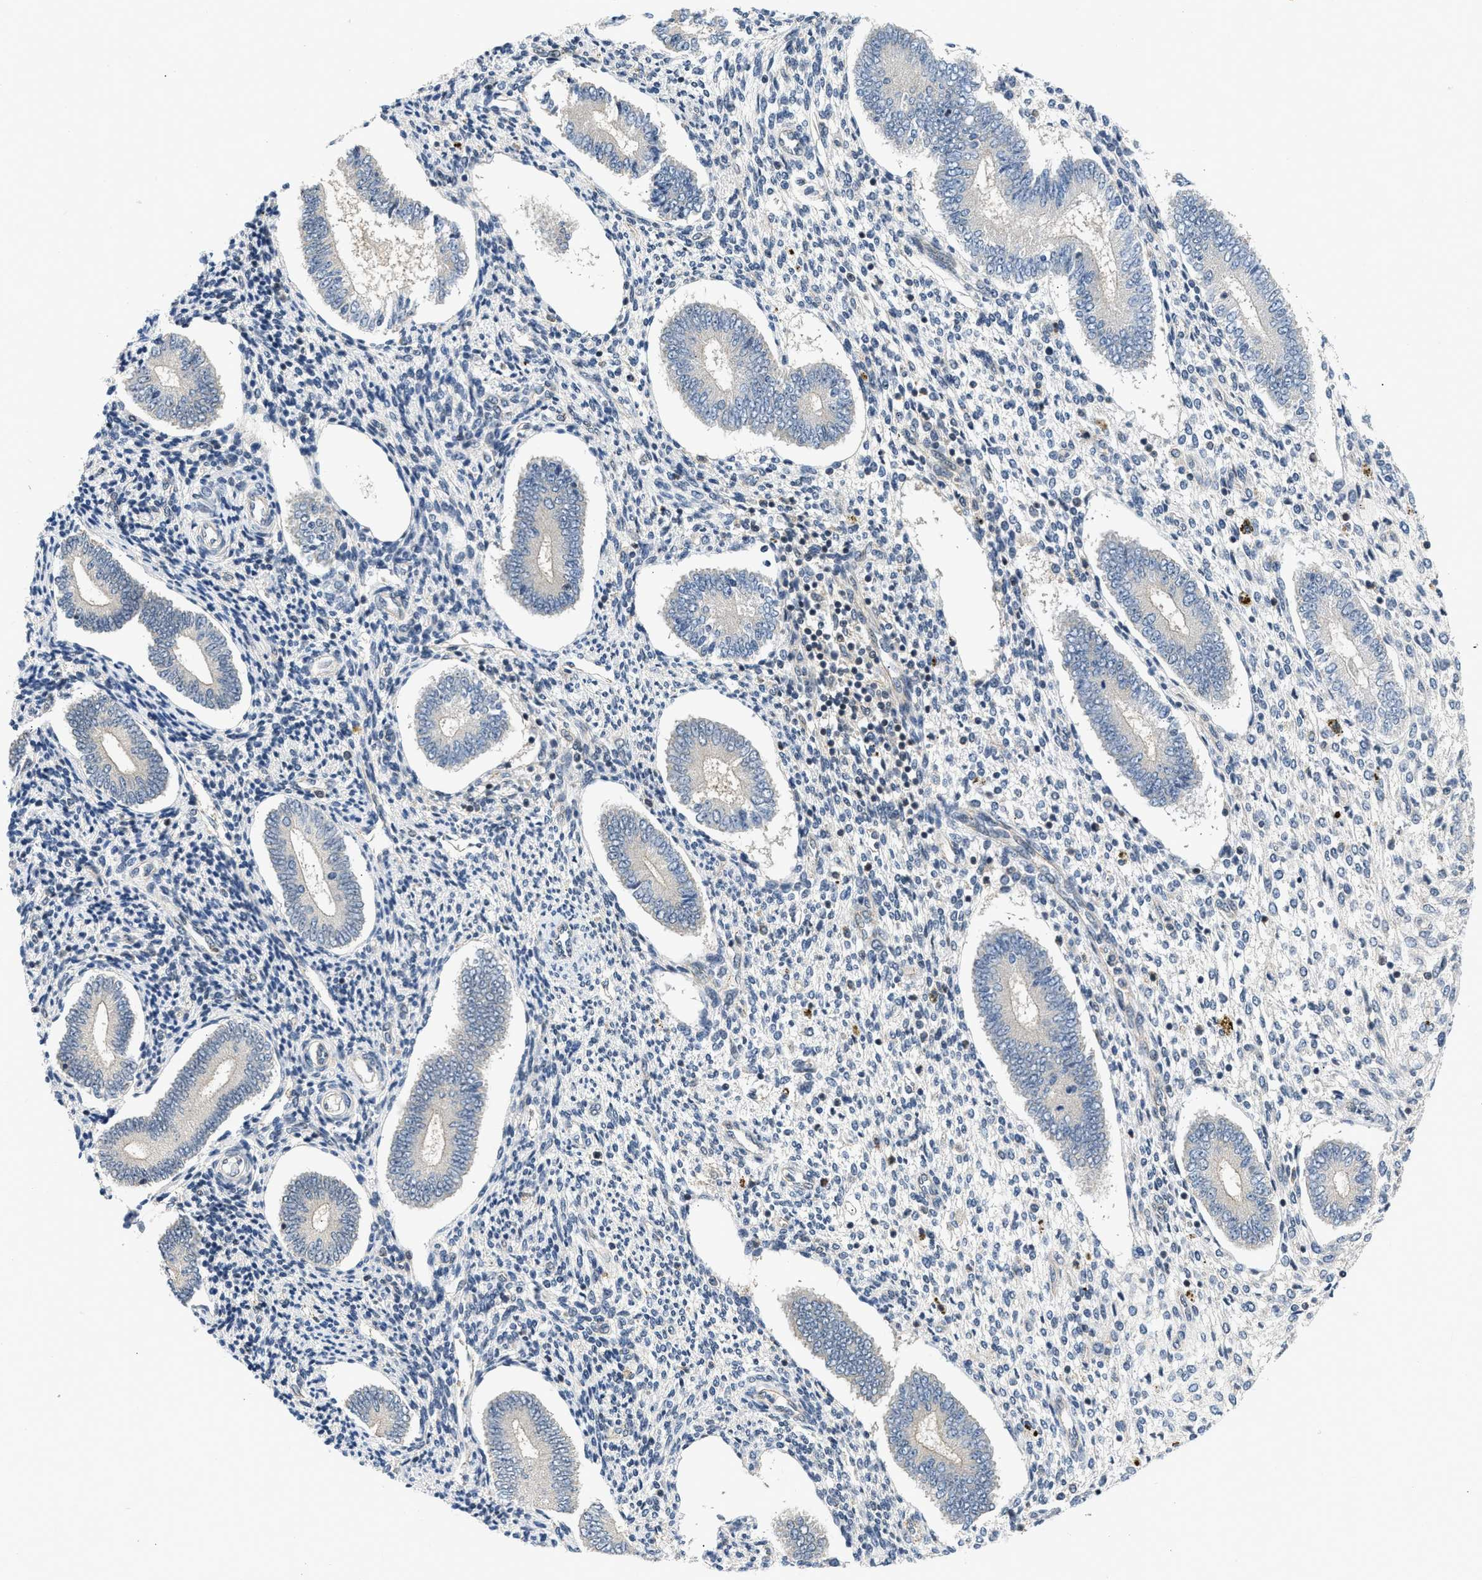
{"staining": {"intensity": "negative", "quantity": "none", "location": "none"}, "tissue": "endometrium", "cell_type": "Cells in endometrial stroma", "image_type": "normal", "snomed": [{"axis": "morphology", "description": "Normal tissue, NOS"}, {"axis": "topography", "description": "Endometrium"}], "caption": "IHC micrograph of unremarkable endometrium: human endometrium stained with DAB (3,3'-diaminobenzidine) demonstrates no significant protein positivity in cells in endometrial stroma. Nuclei are stained in blue.", "gene": "OLIG3", "patient": {"sex": "female", "age": 42}}